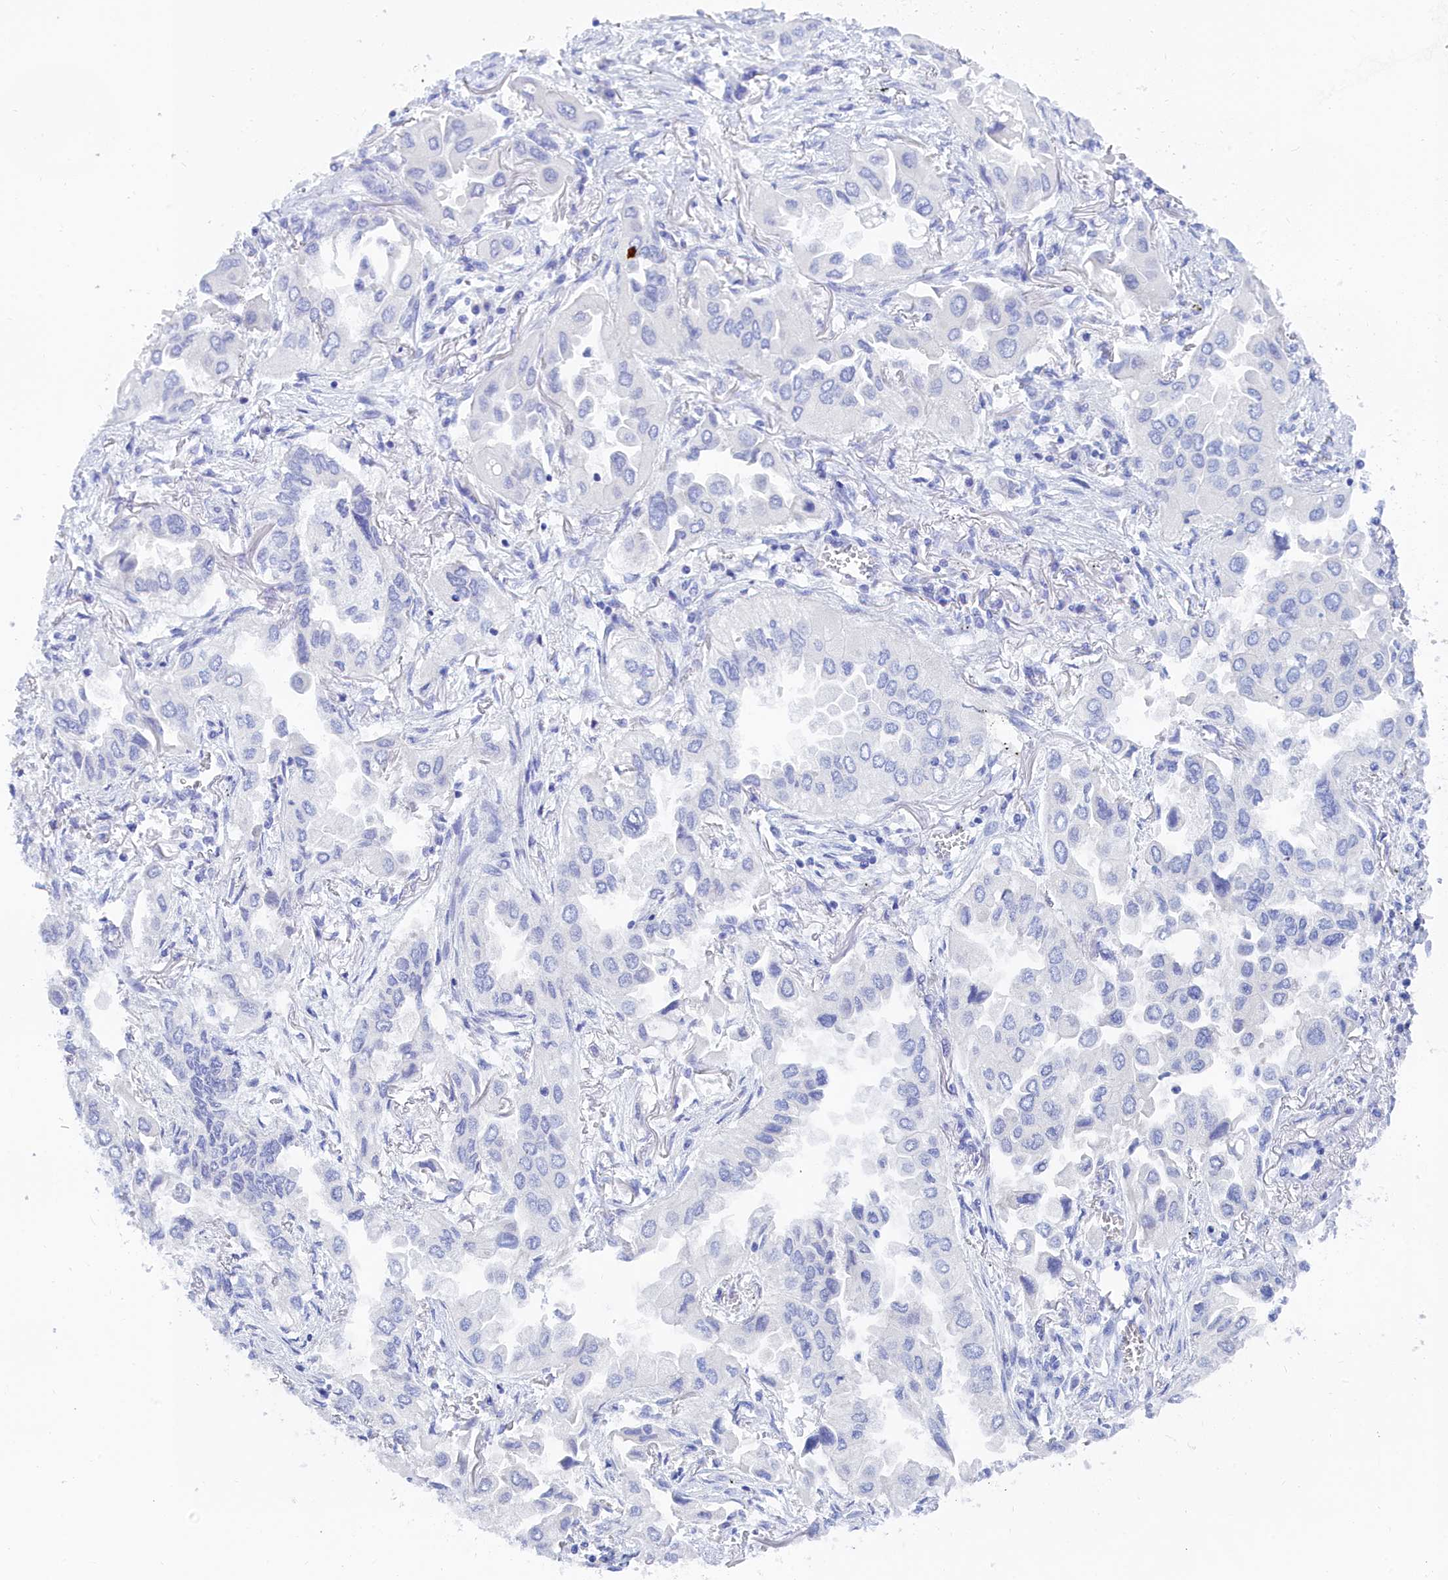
{"staining": {"intensity": "negative", "quantity": "none", "location": "none"}, "tissue": "lung cancer", "cell_type": "Tumor cells", "image_type": "cancer", "snomed": [{"axis": "morphology", "description": "Adenocarcinoma, NOS"}, {"axis": "topography", "description": "Lung"}], "caption": "Immunohistochemical staining of lung adenocarcinoma reveals no significant positivity in tumor cells.", "gene": "TRIM10", "patient": {"sex": "female", "age": 76}}